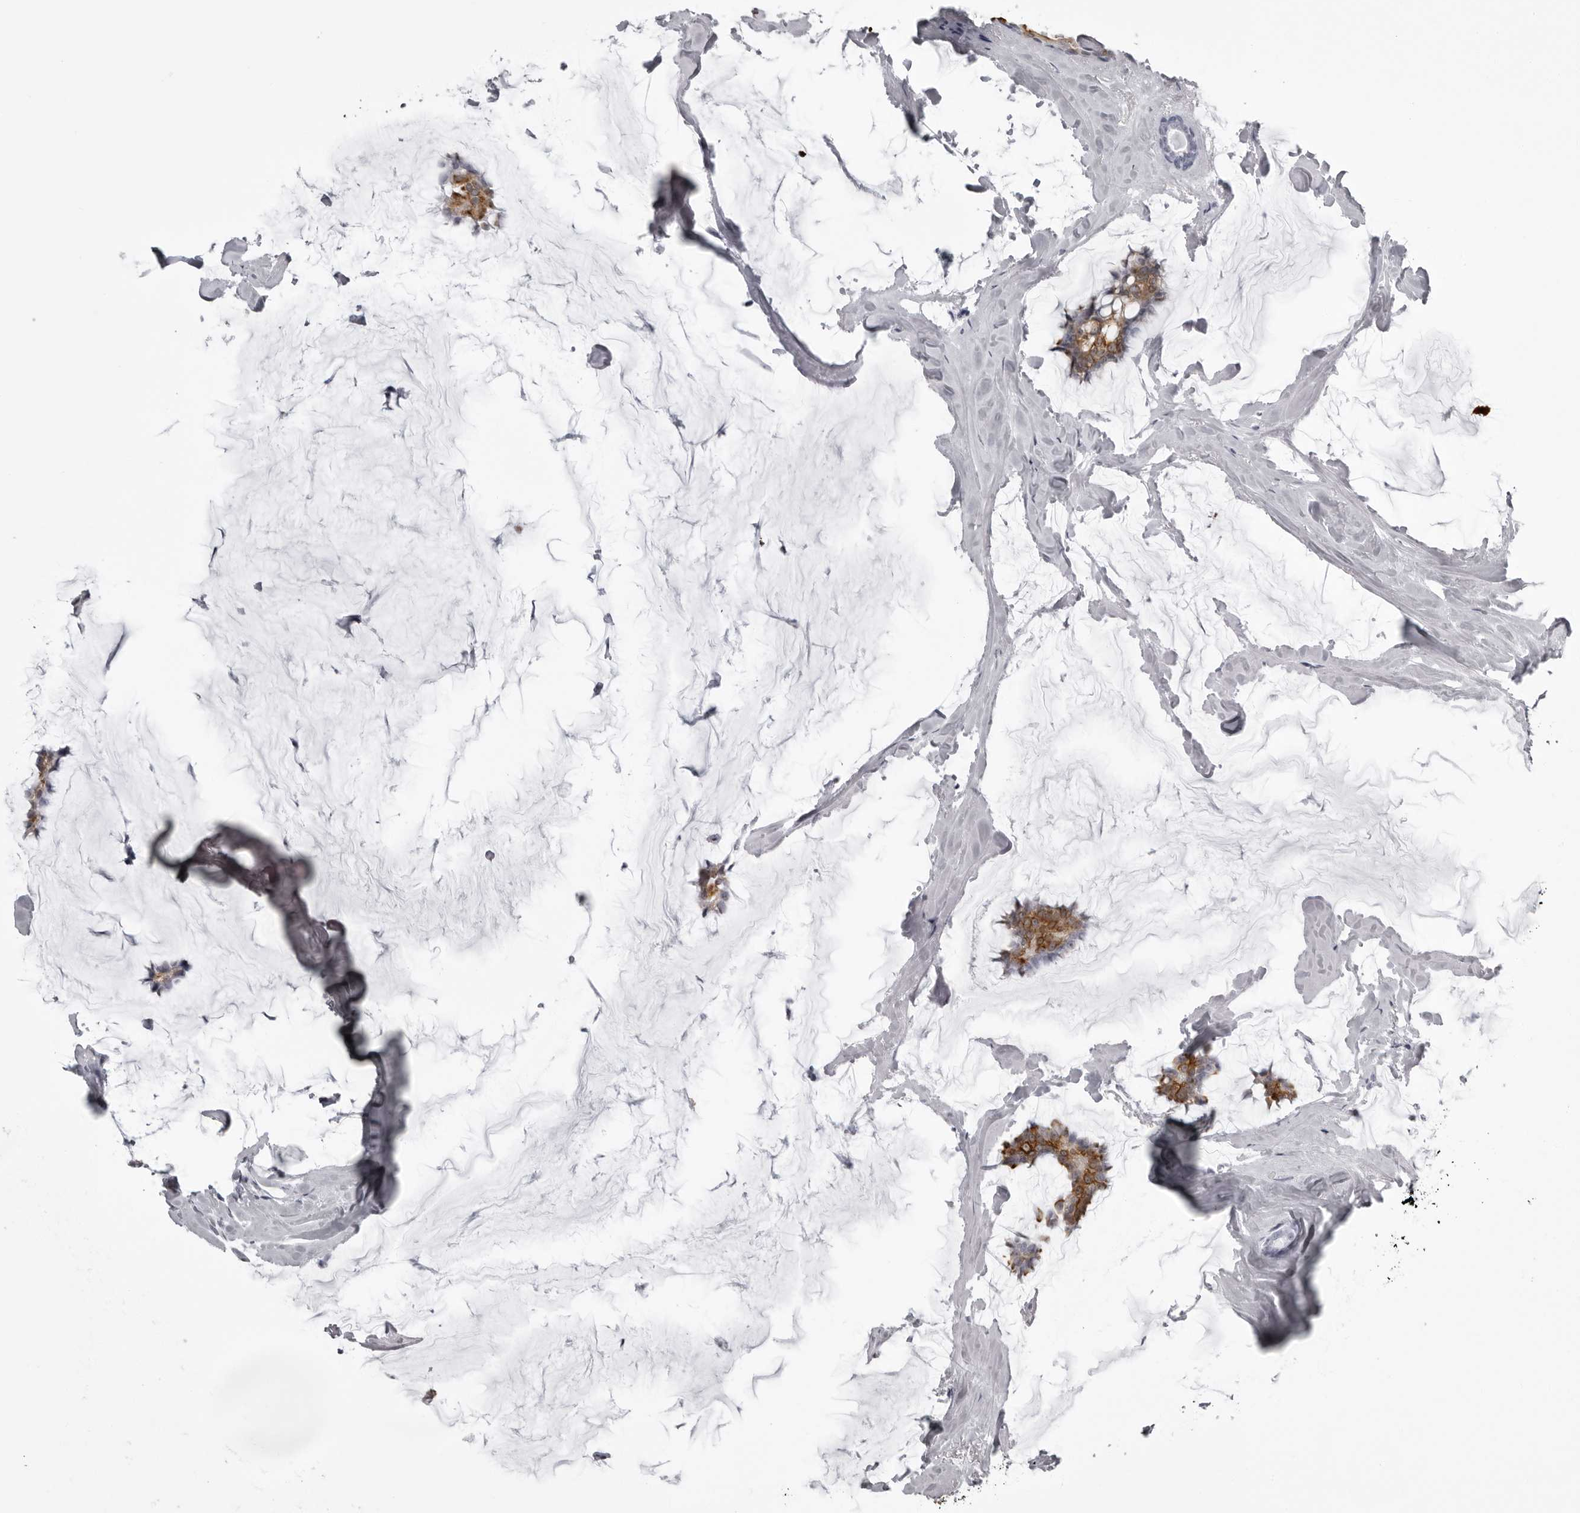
{"staining": {"intensity": "moderate", "quantity": ">75%", "location": "cytoplasmic/membranous"}, "tissue": "breast cancer", "cell_type": "Tumor cells", "image_type": "cancer", "snomed": [{"axis": "morphology", "description": "Duct carcinoma"}, {"axis": "topography", "description": "Breast"}], "caption": "Immunohistochemistry of human infiltrating ductal carcinoma (breast) demonstrates medium levels of moderate cytoplasmic/membranous expression in approximately >75% of tumor cells.", "gene": "UROD", "patient": {"sex": "female", "age": 93}}